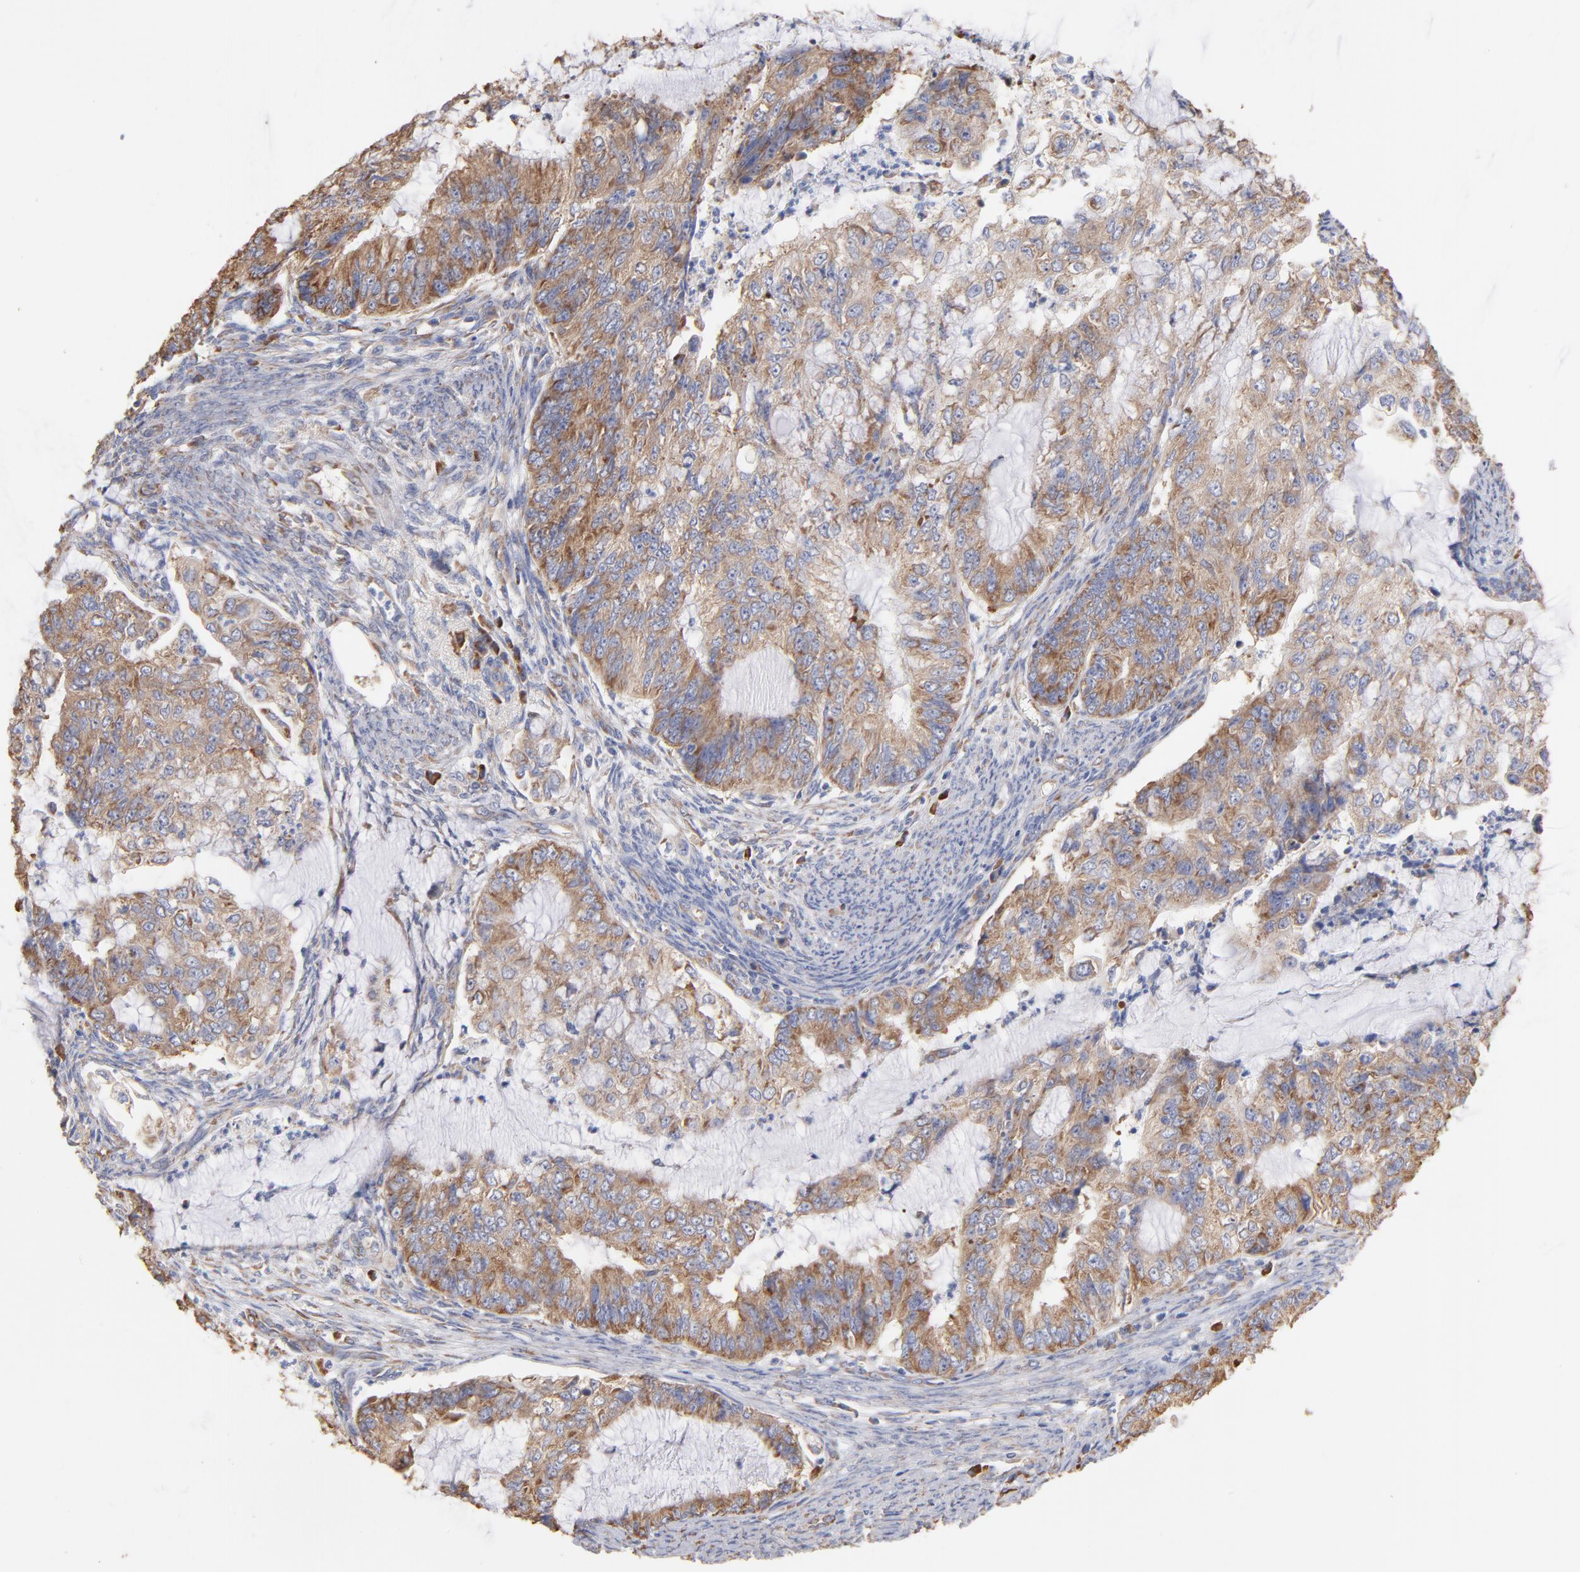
{"staining": {"intensity": "moderate", "quantity": ">75%", "location": "cytoplasmic/membranous"}, "tissue": "endometrial cancer", "cell_type": "Tumor cells", "image_type": "cancer", "snomed": [{"axis": "morphology", "description": "Adenocarcinoma, NOS"}, {"axis": "topography", "description": "Endometrium"}], "caption": "Immunohistochemistry photomicrograph of human endometrial cancer stained for a protein (brown), which shows medium levels of moderate cytoplasmic/membranous positivity in about >75% of tumor cells.", "gene": "RPL9", "patient": {"sex": "female", "age": 75}}